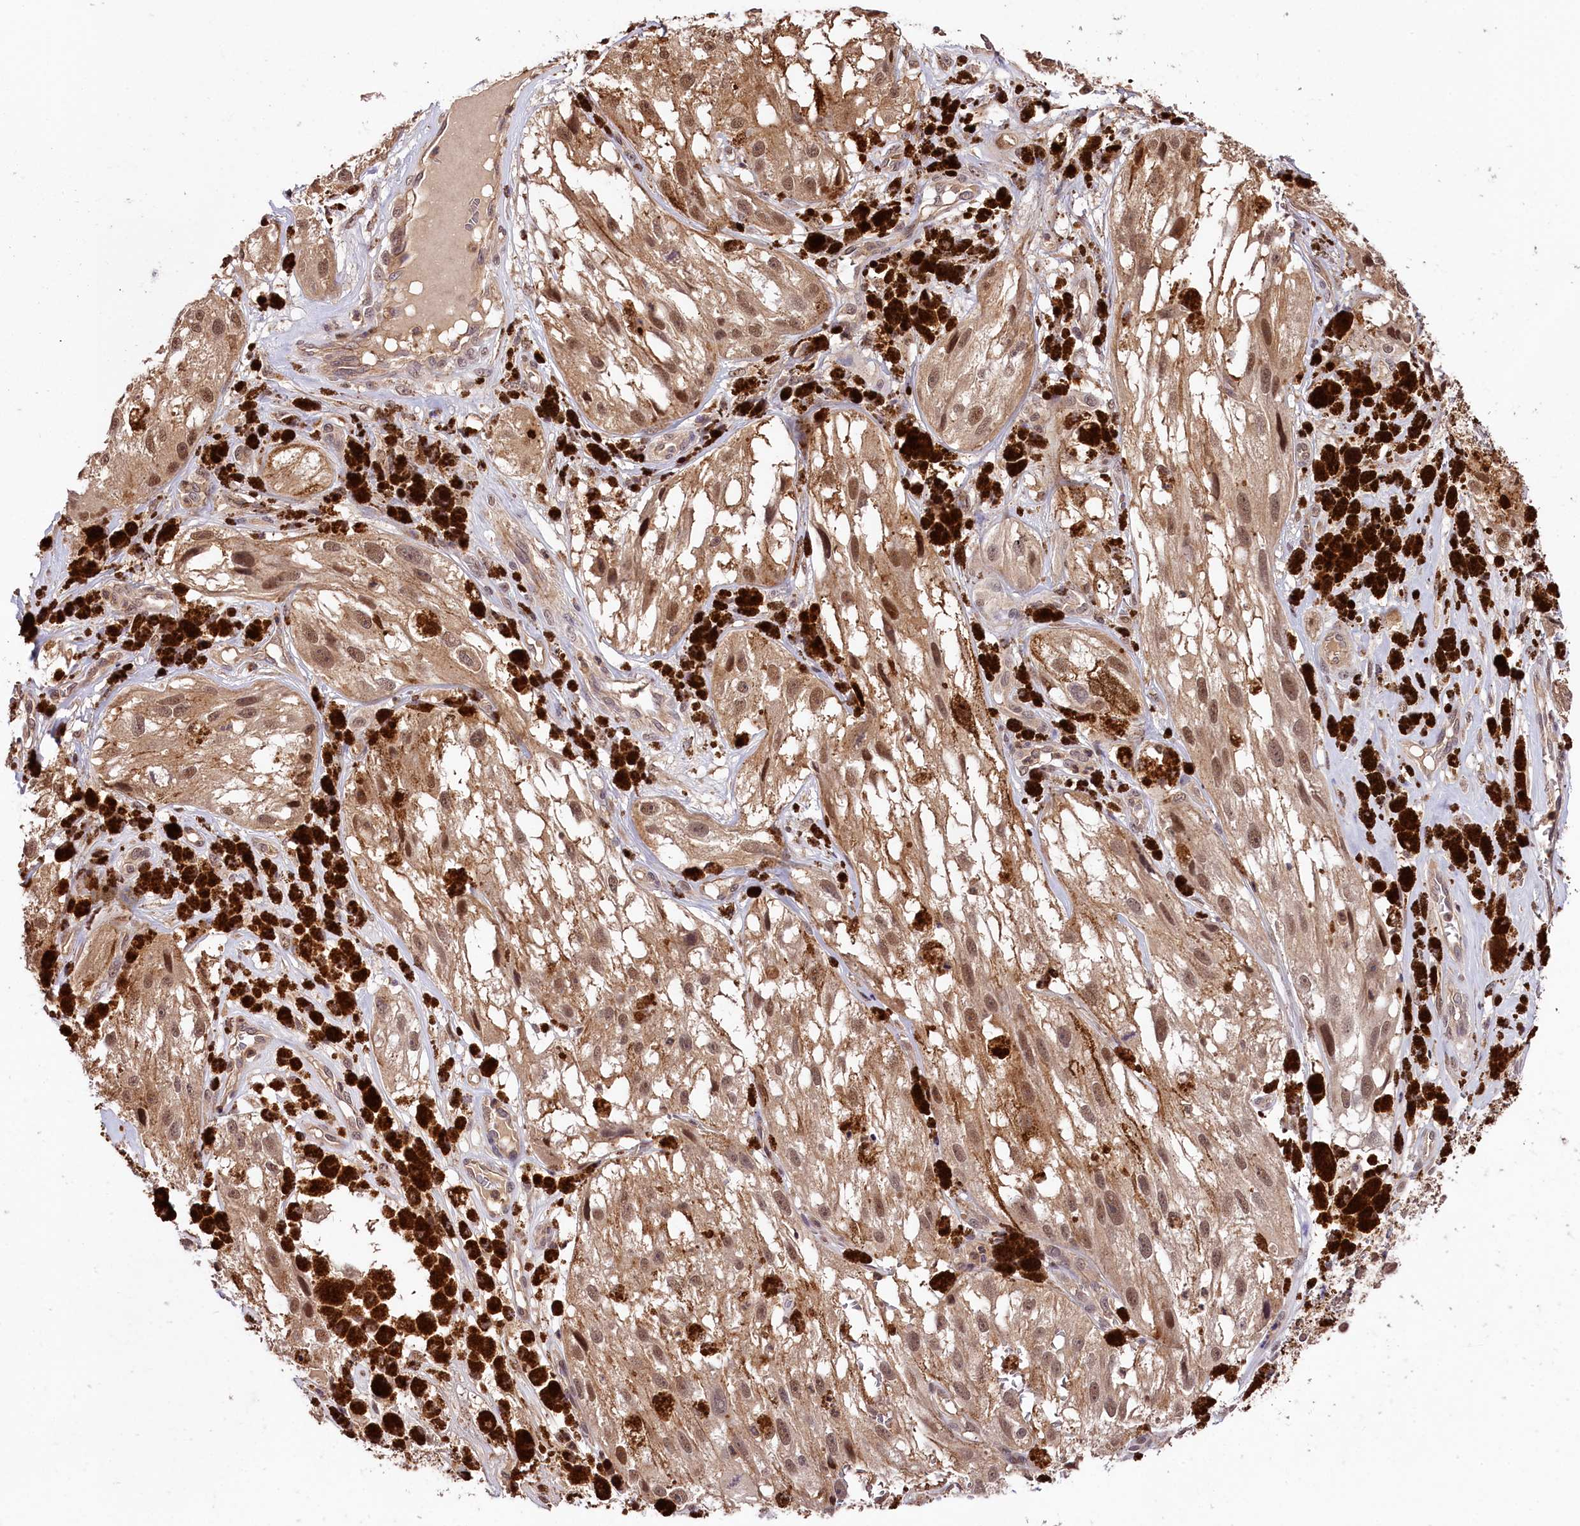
{"staining": {"intensity": "moderate", "quantity": ">75%", "location": "cytoplasmic/membranous,nuclear"}, "tissue": "melanoma", "cell_type": "Tumor cells", "image_type": "cancer", "snomed": [{"axis": "morphology", "description": "Malignant melanoma, NOS"}, {"axis": "topography", "description": "Skin"}], "caption": "Moderate cytoplasmic/membranous and nuclear positivity for a protein is appreciated in about >75% of tumor cells of melanoma using immunohistochemistry.", "gene": "SKIDA1", "patient": {"sex": "male", "age": 88}}